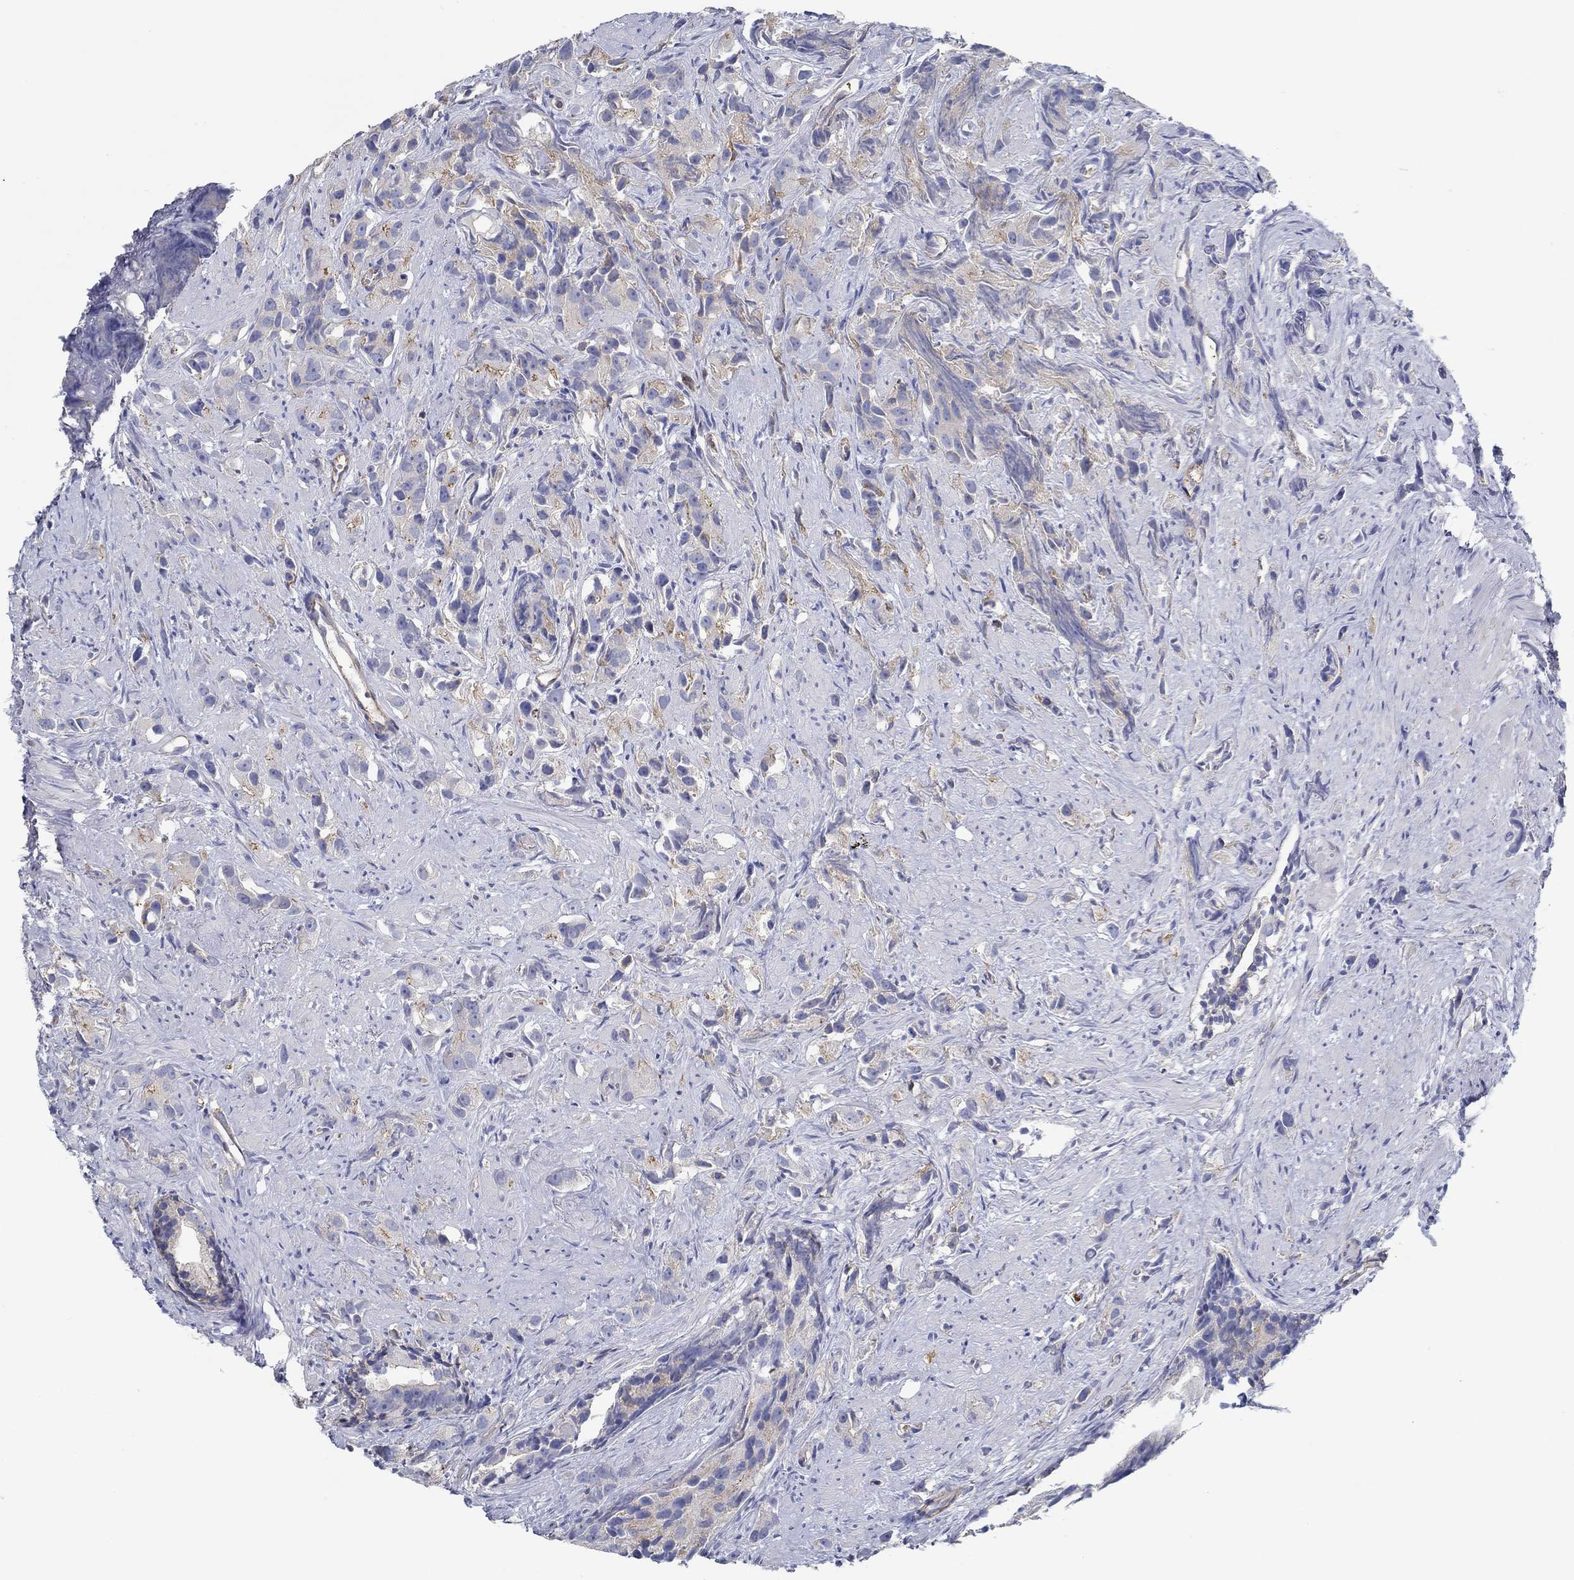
{"staining": {"intensity": "weak", "quantity": "<25%", "location": "cytoplasmic/membranous"}, "tissue": "prostate cancer", "cell_type": "Tumor cells", "image_type": "cancer", "snomed": [{"axis": "morphology", "description": "Adenocarcinoma, High grade"}, {"axis": "topography", "description": "Prostate"}], "caption": "Immunohistochemical staining of human high-grade adenocarcinoma (prostate) displays no significant positivity in tumor cells.", "gene": "BBOF1", "patient": {"sex": "male", "age": 90}}